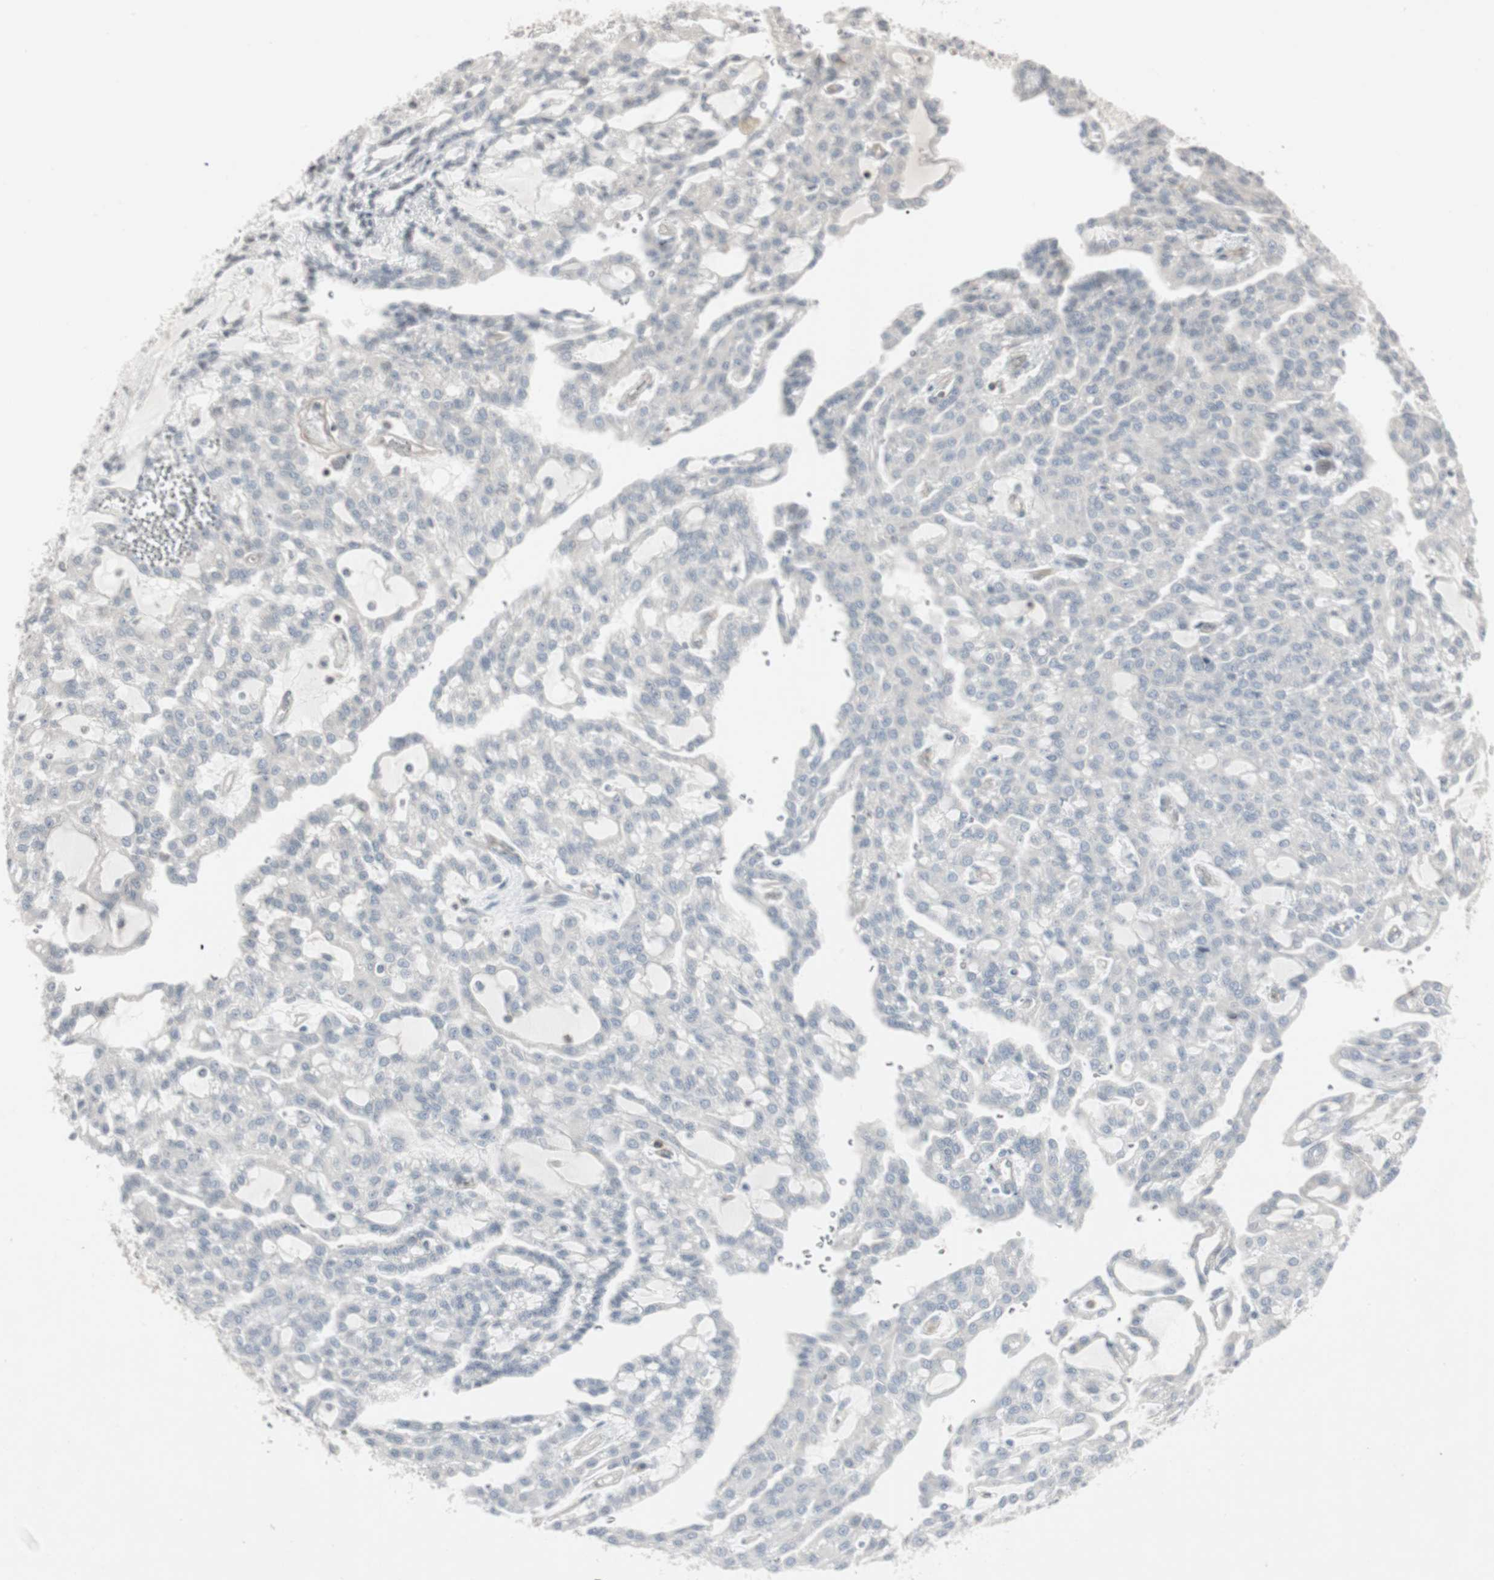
{"staining": {"intensity": "negative", "quantity": "none", "location": "none"}, "tissue": "renal cancer", "cell_type": "Tumor cells", "image_type": "cancer", "snomed": [{"axis": "morphology", "description": "Adenocarcinoma, NOS"}, {"axis": "topography", "description": "Kidney"}], "caption": "An image of human adenocarcinoma (renal) is negative for staining in tumor cells.", "gene": "ARHGEF1", "patient": {"sex": "male", "age": 63}}